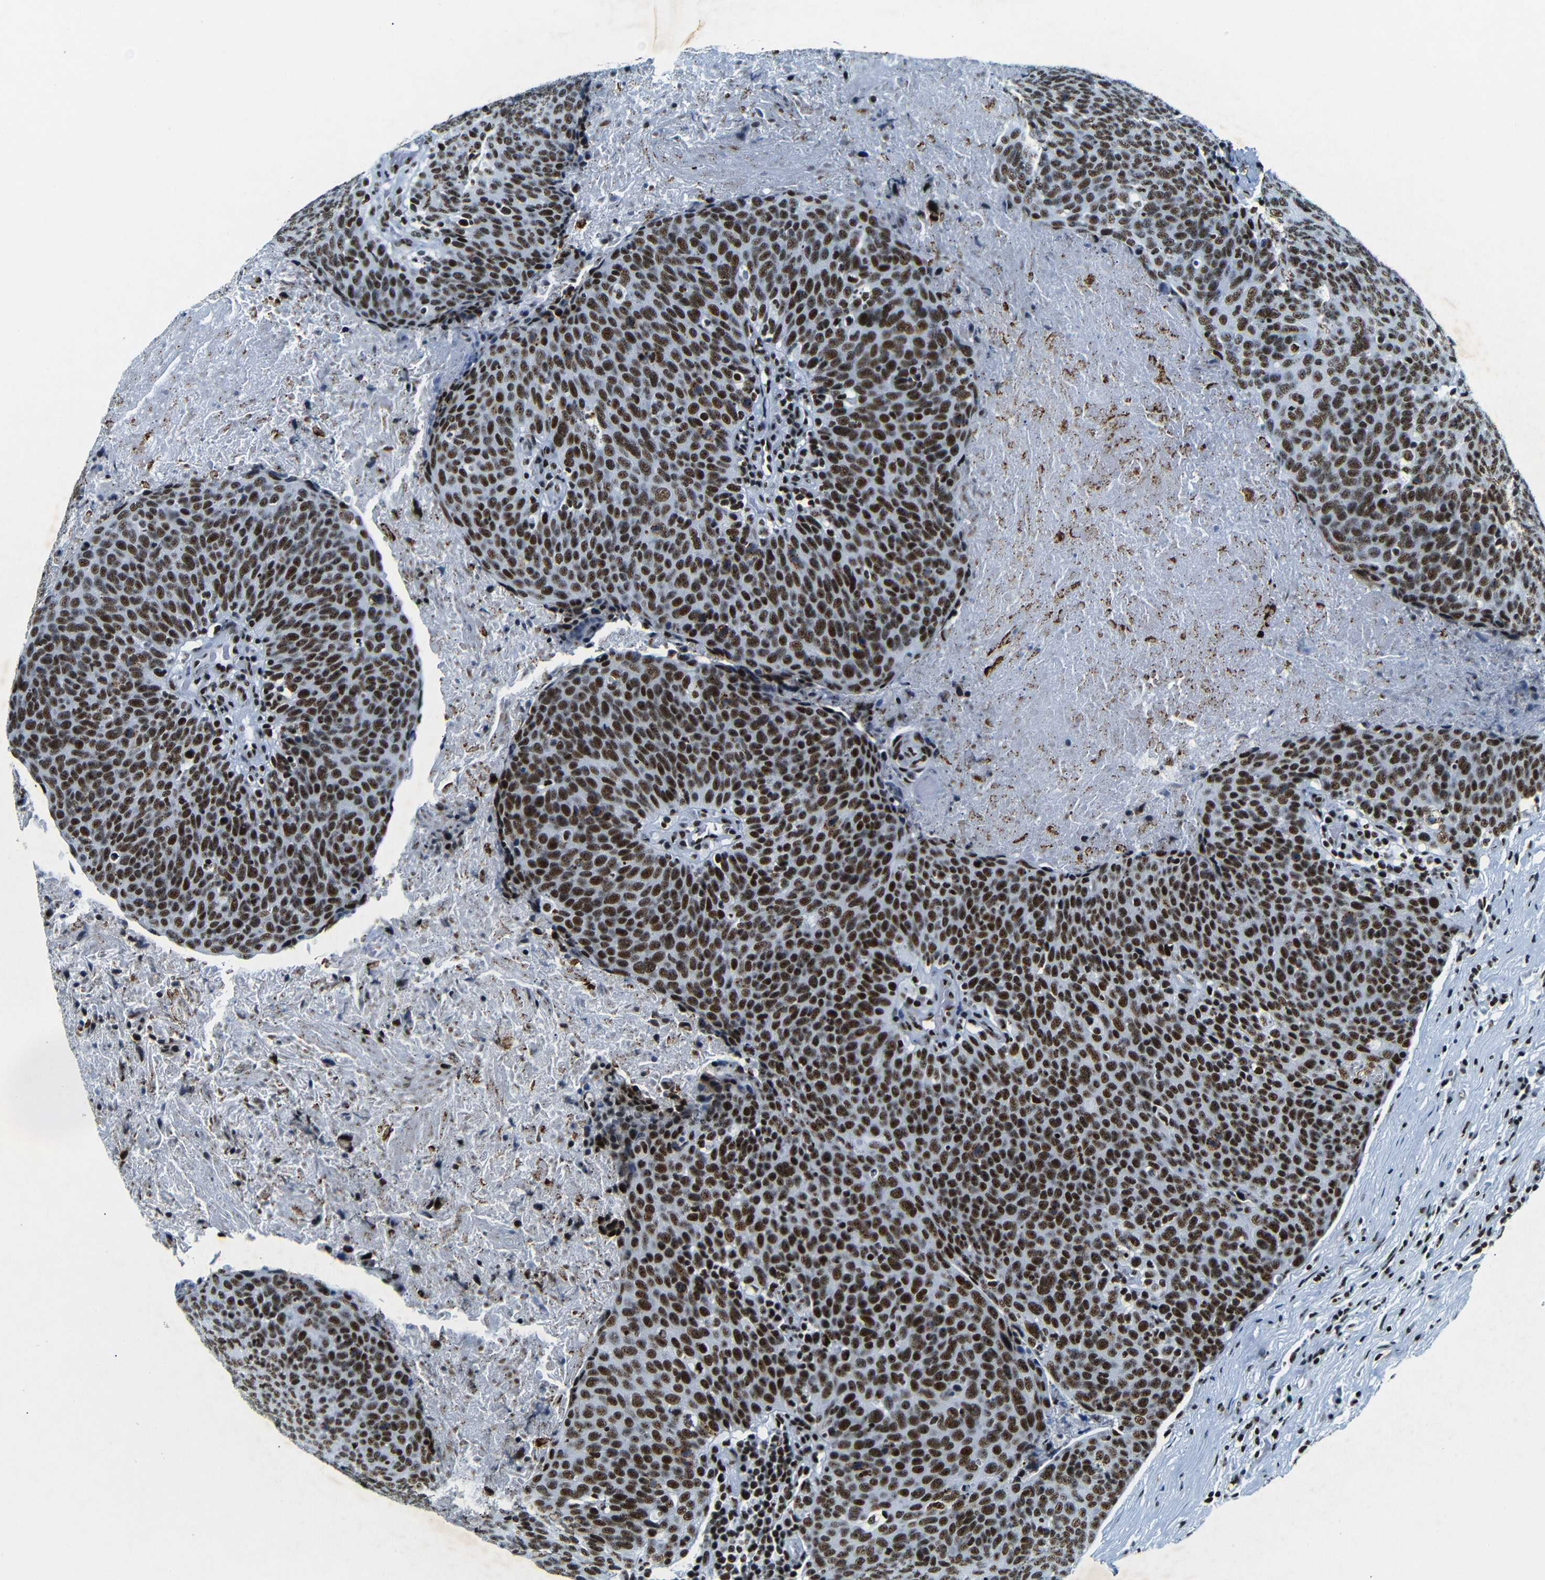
{"staining": {"intensity": "strong", "quantity": ">75%", "location": "nuclear"}, "tissue": "head and neck cancer", "cell_type": "Tumor cells", "image_type": "cancer", "snomed": [{"axis": "morphology", "description": "Squamous cell carcinoma, NOS"}, {"axis": "morphology", "description": "Squamous cell carcinoma, metastatic, NOS"}, {"axis": "topography", "description": "Lymph node"}, {"axis": "topography", "description": "Head-Neck"}], "caption": "Immunohistochemical staining of human head and neck cancer (squamous cell carcinoma) reveals high levels of strong nuclear protein expression in approximately >75% of tumor cells. Immunohistochemistry (ihc) stains the protein of interest in brown and the nuclei are stained blue.", "gene": "SRSF1", "patient": {"sex": "male", "age": 62}}